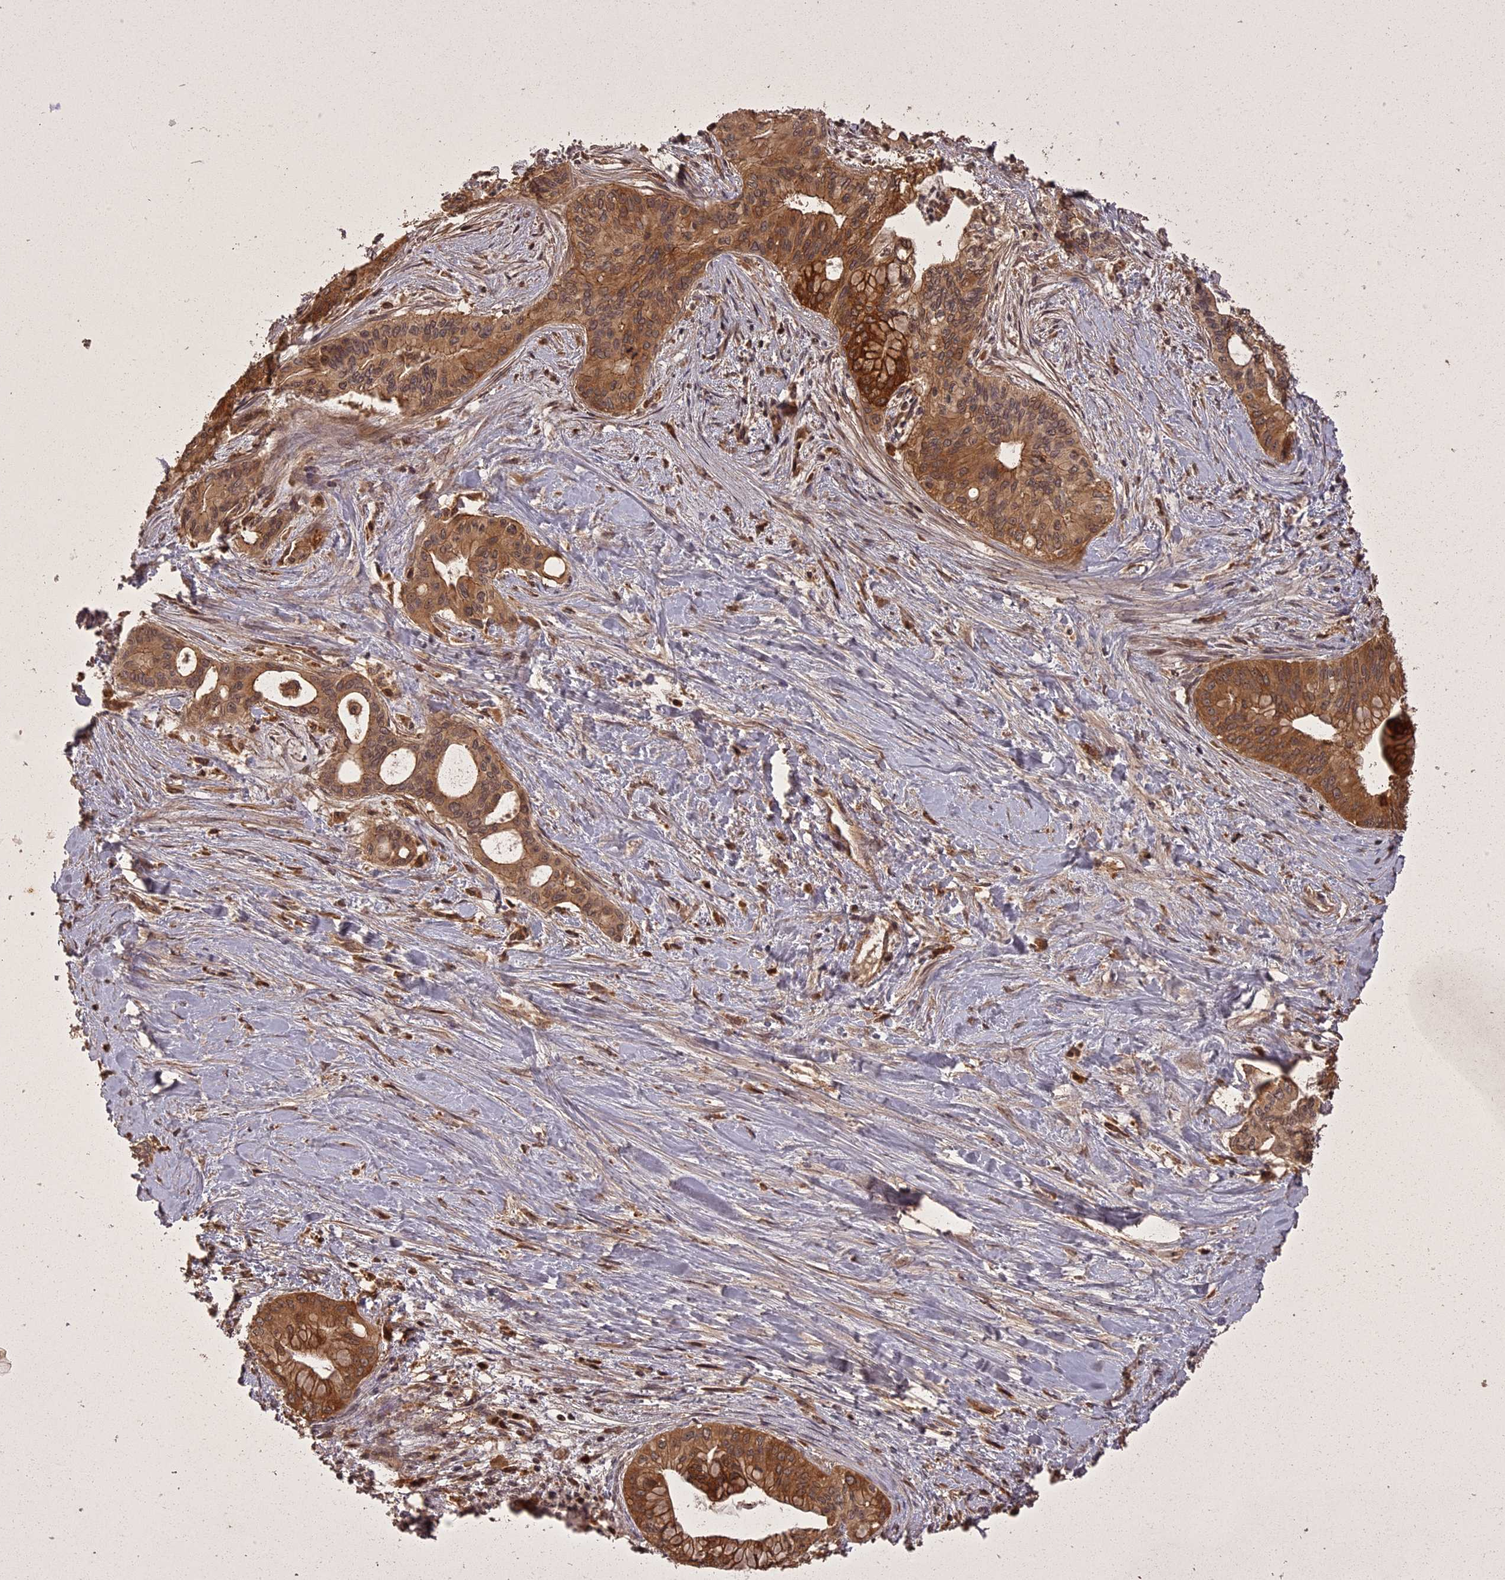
{"staining": {"intensity": "moderate", "quantity": ">75%", "location": "cytoplasmic/membranous"}, "tissue": "pancreatic cancer", "cell_type": "Tumor cells", "image_type": "cancer", "snomed": [{"axis": "morphology", "description": "Adenocarcinoma, NOS"}, {"axis": "topography", "description": "Pancreas"}], "caption": "Immunohistochemistry (IHC) histopathology image of neoplastic tissue: human pancreatic cancer (adenocarcinoma) stained using IHC shows medium levels of moderate protein expression localized specifically in the cytoplasmic/membranous of tumor cells, appearing as a cytoplasmic/membranous brown color.", "gene": "ING5", "patient": {"sex": "male", "age": 46}}